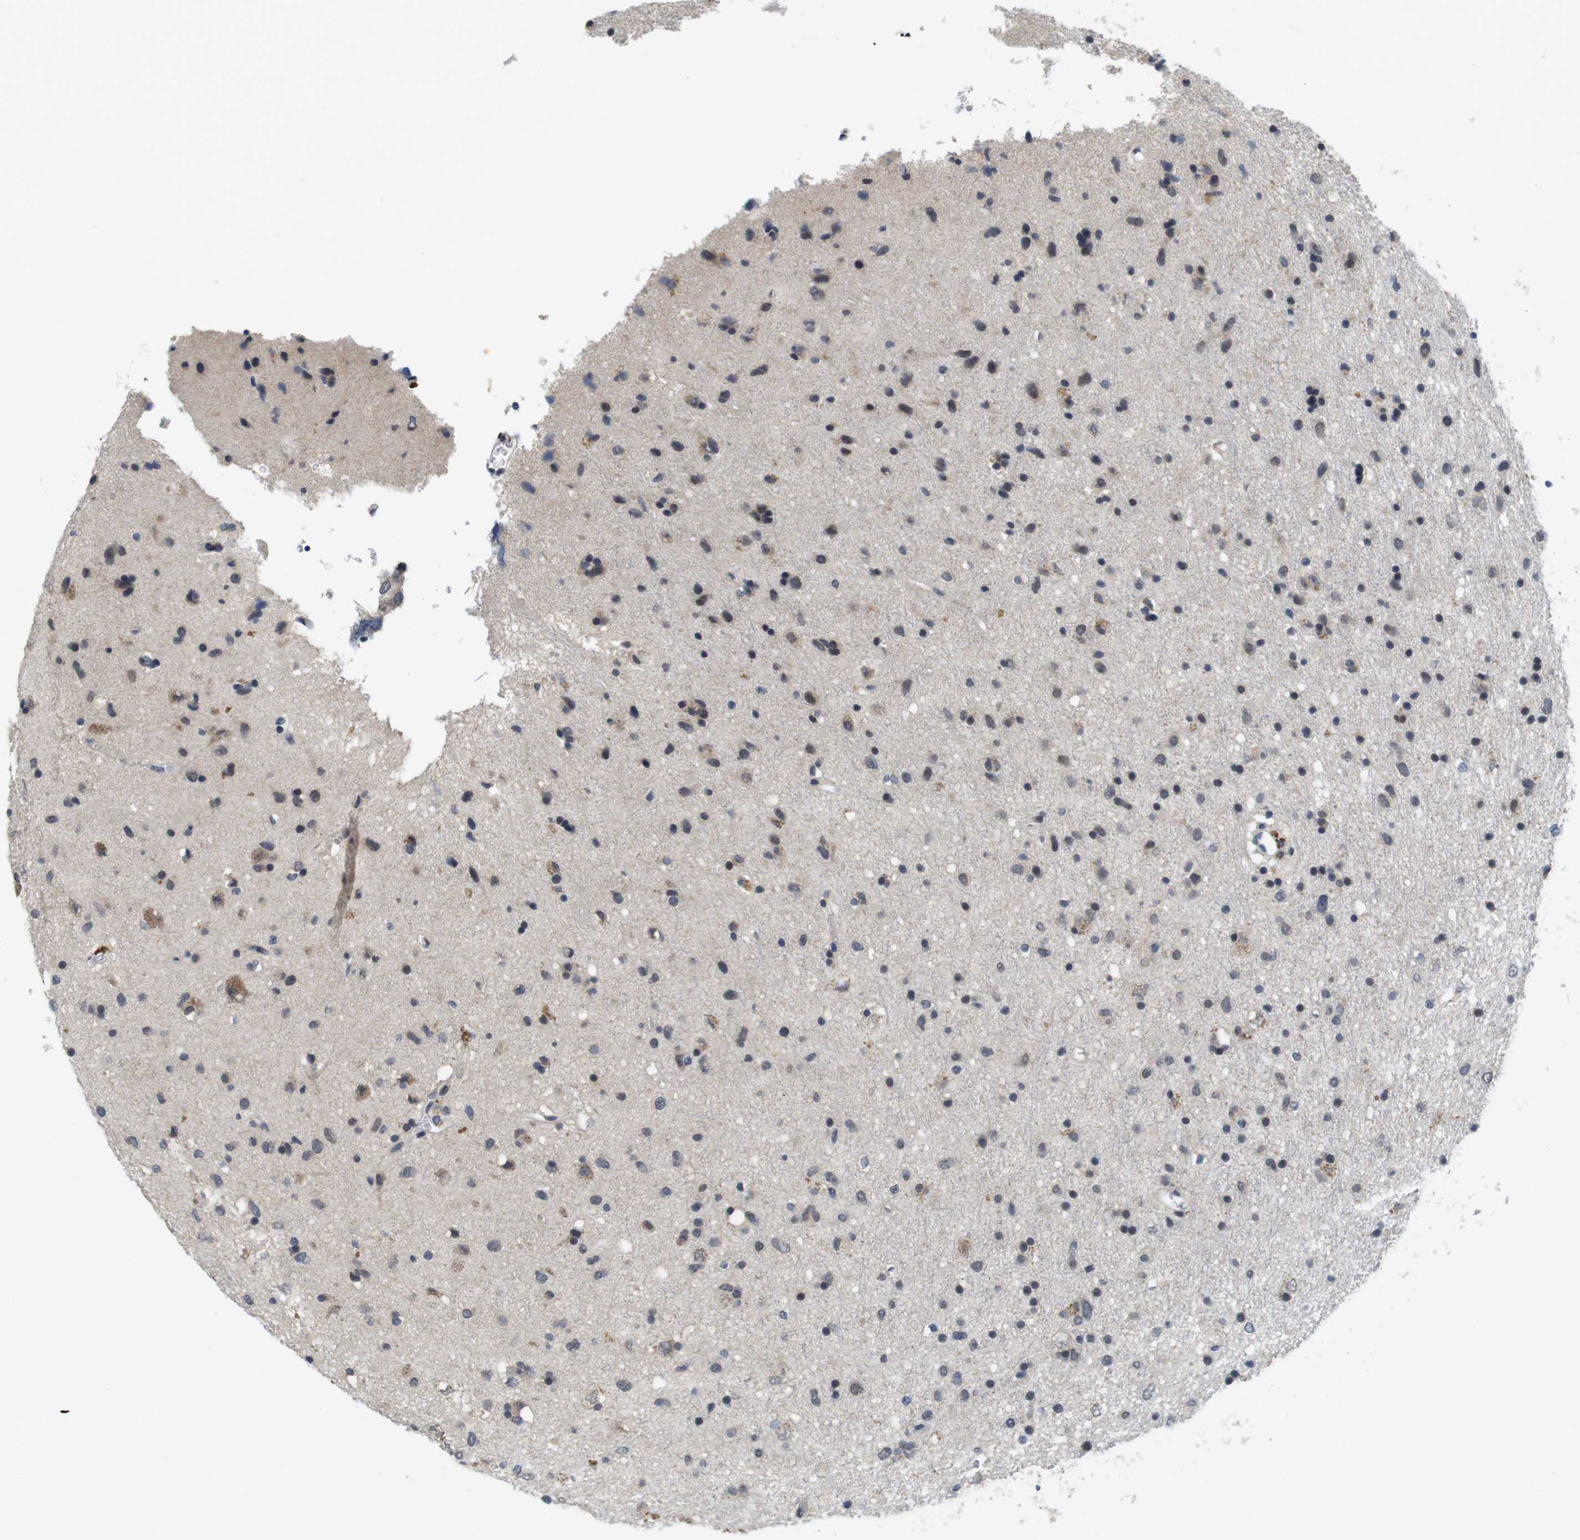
{"staining": {"intensity": "moderate", "quantity": "<25%", "location": "cytoplasmic/membranous"}, "tissue": "glioma", "cell_type": "Tumor cells", "image_type": "cancer", "snomed": [{"axis": "morphology", "description": "Glioma, malignant, Low grade"}, {"axis": "topography", "description": "Brain"}], "caption": "Glioma stained for a protein shows moderate cytoplasmic/membranous positivity in tumor cells.", "gene": "SKP2", "patient": {"sex": "male", "age": 77}}